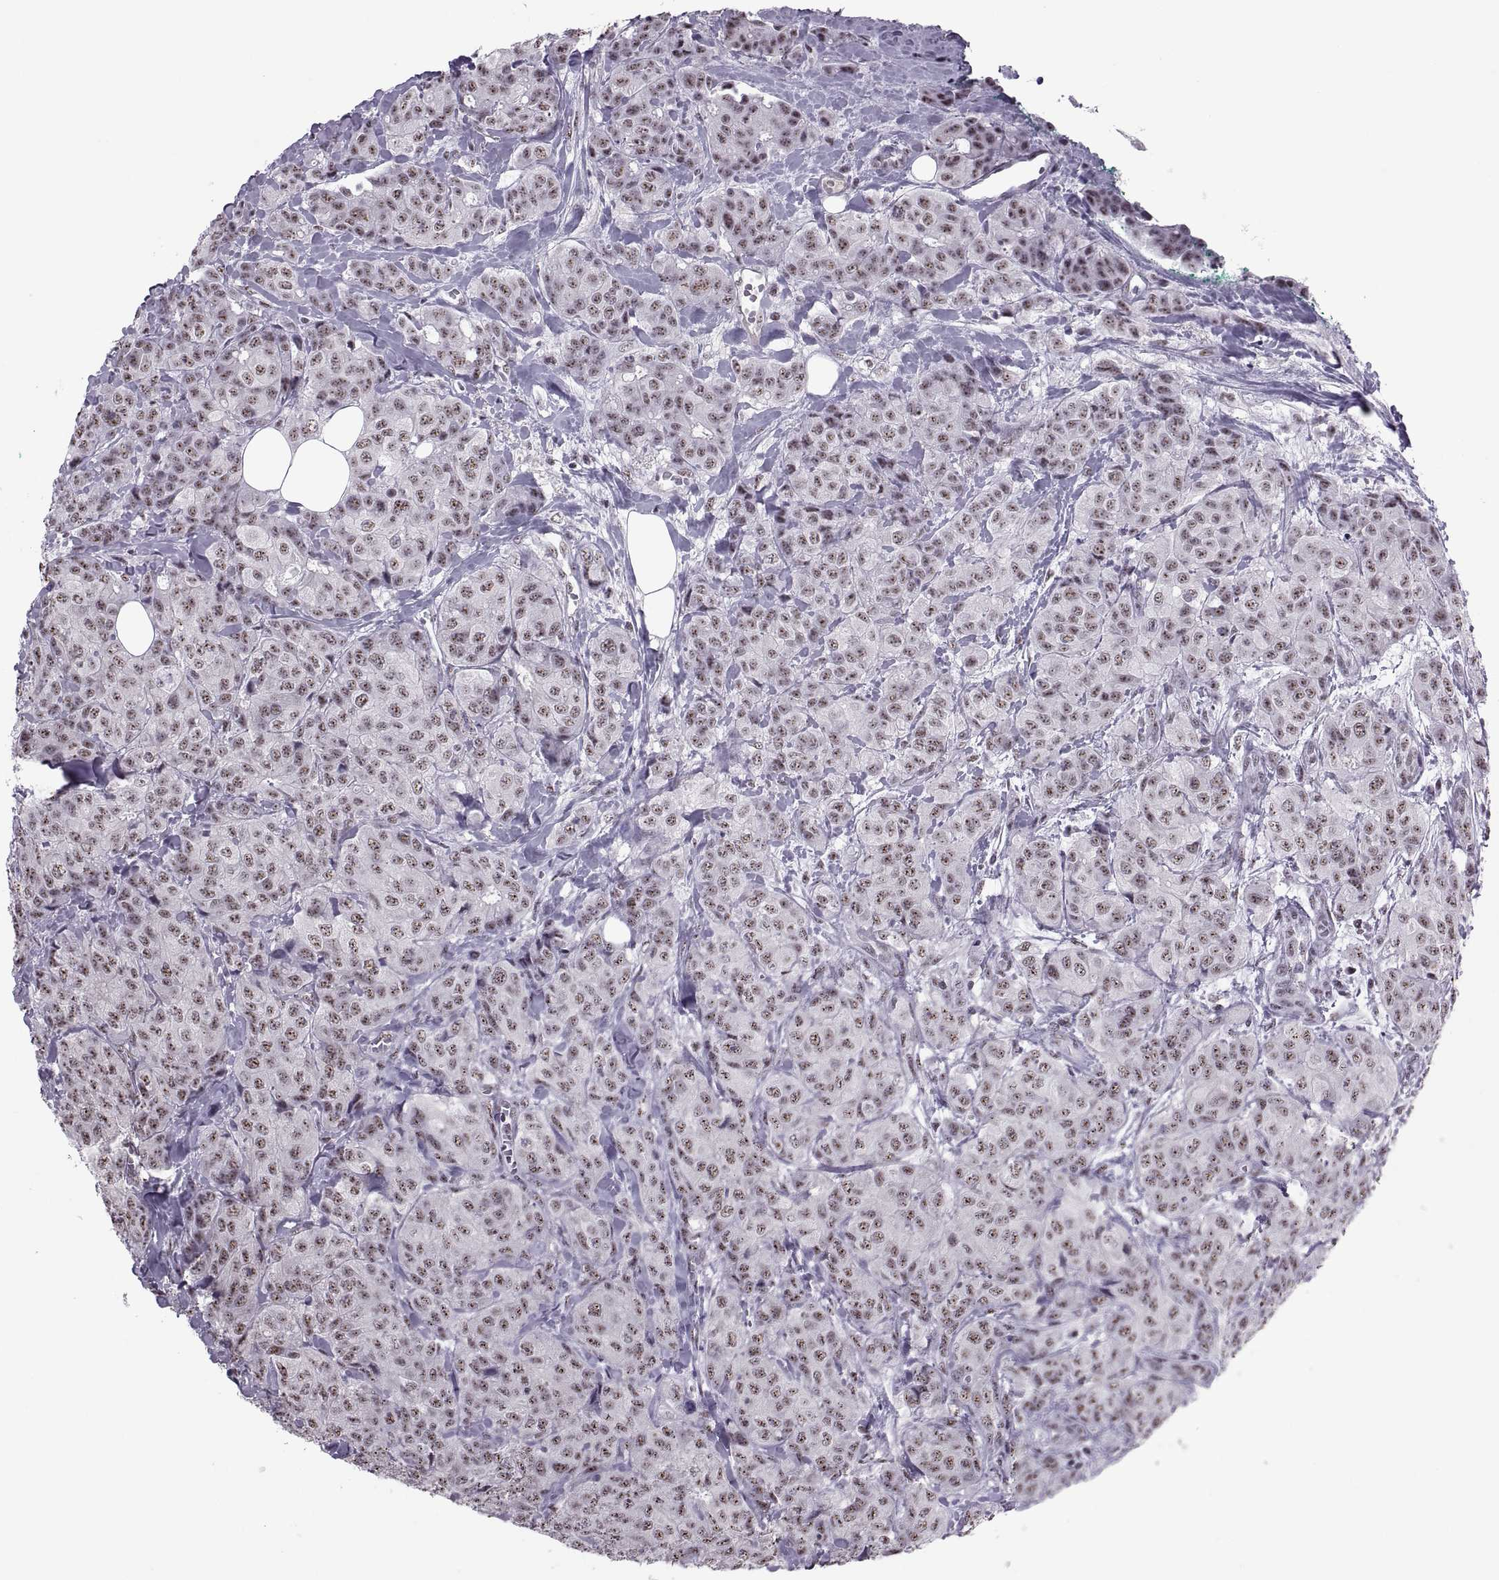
{"staining": {"intensity": "weak", "quantity": ">75%", "location": "nuclear"}, "tissue": "breast cancer", "cell_type": "Tumor cells", "image_type": "cancer", "snomed": [{"axis": "morphology", "description": "Duct carcinoma"}, {"axis": "topography", "description": "Breast"}], "caption": "IHC (DAB (3,3'-diaminobenzidine)) staining of breast cancer (intraductal carcinoma) reveals weak nuclear protein staining in approximately >75% of tumor cells.", "gene": "MAGEA4", "patient": {"sex": "female", "age": 43}}